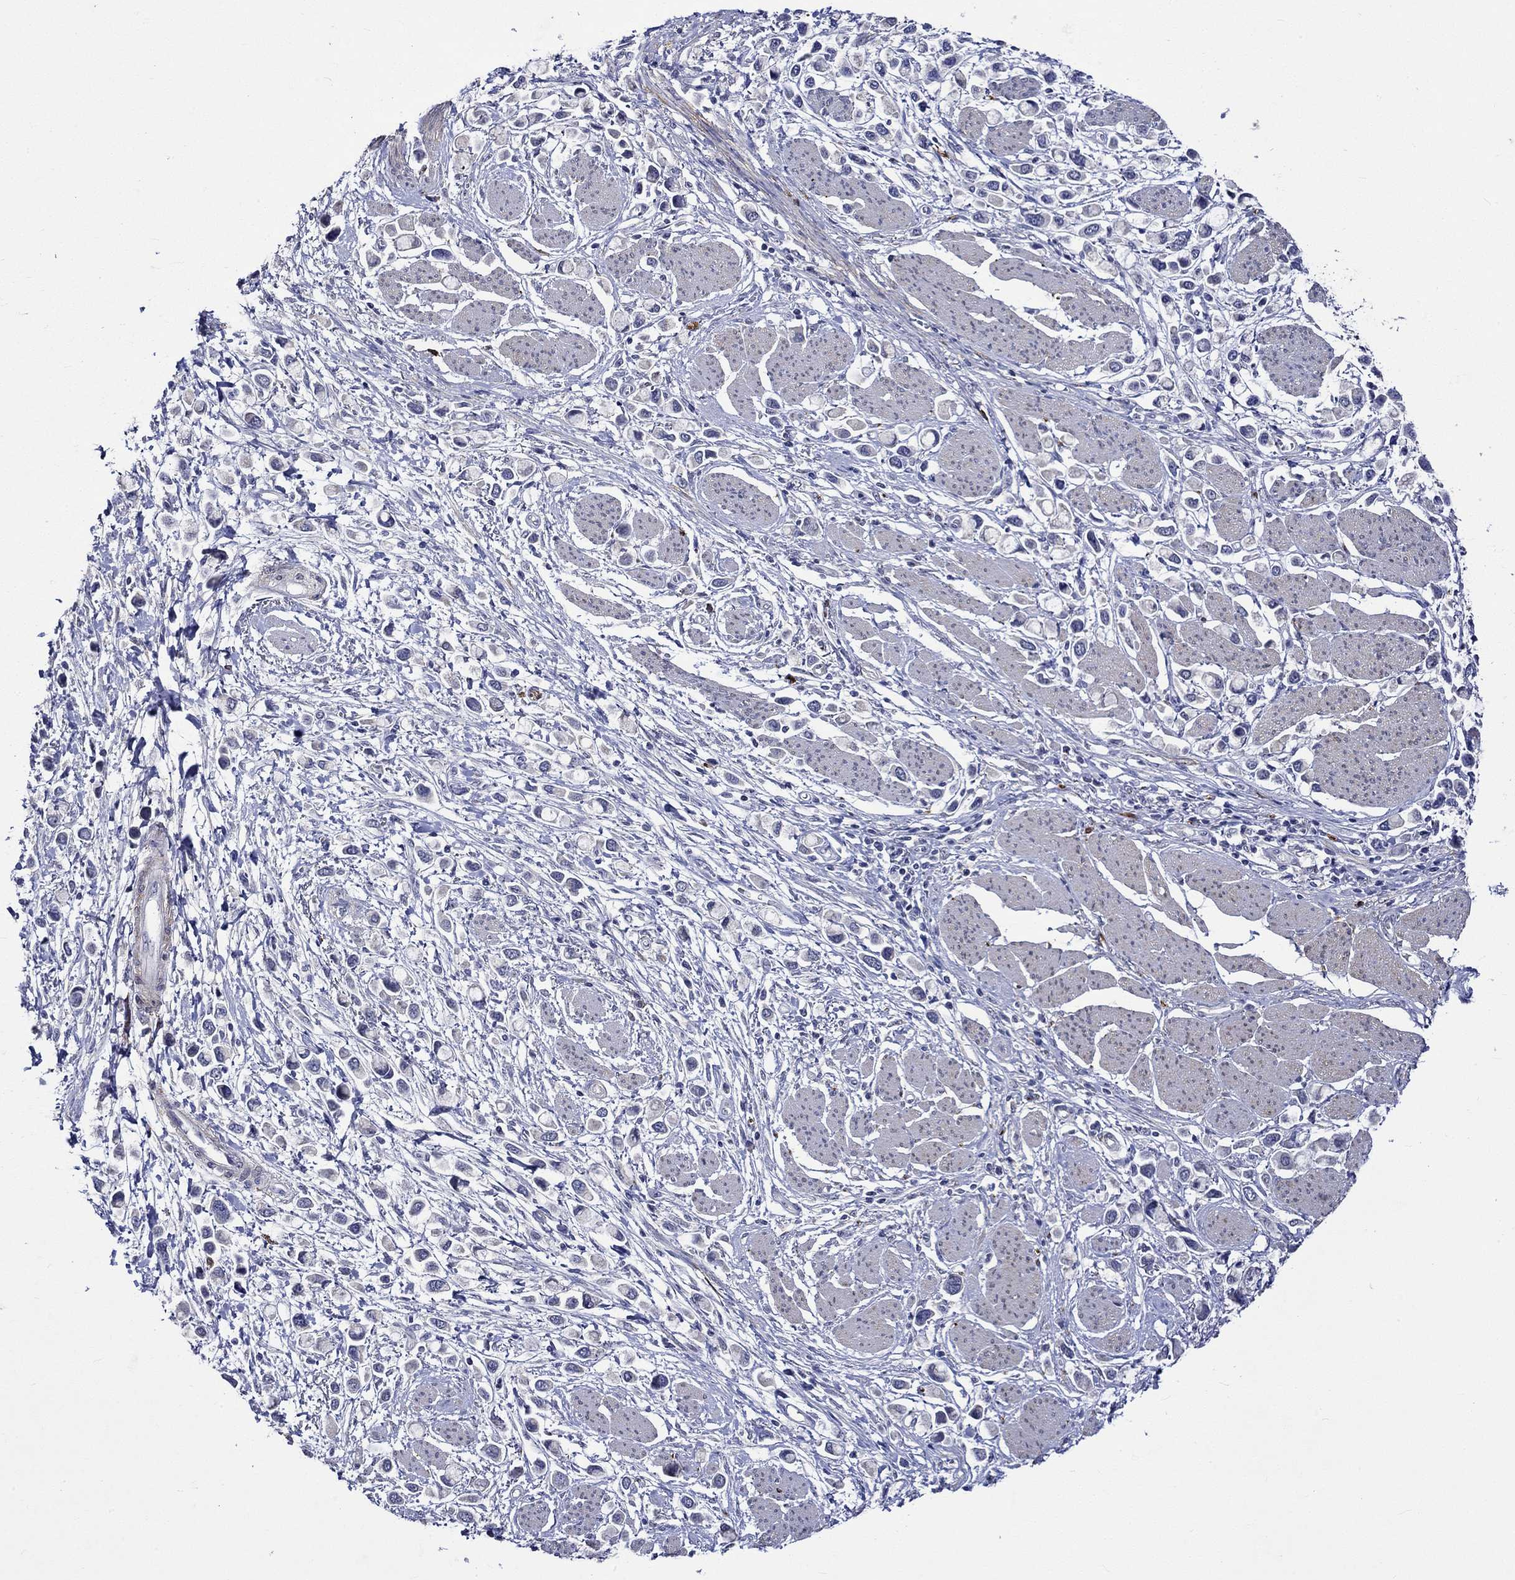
{"staining": {"intensity": "negative", "quantity": "none", "location": "none"}, "tissue": "stomach cancer", "cell_type": "Tumor cells", "image_type": "cancer", "snomed": [{"axis": "morphology", "description": "Adenocarcinoma, NOS"}, {"axis": "topography", "description": "Stomach"}], "caption": "The histopathology image shows no staining of tumor cells in stomach cancer. The staining is performed using DAB brown chromogen with nuclei counter-stained in using hematoxylin.", "gene": "CRYAB", "patient": {"sex": "female", "age": 81}}